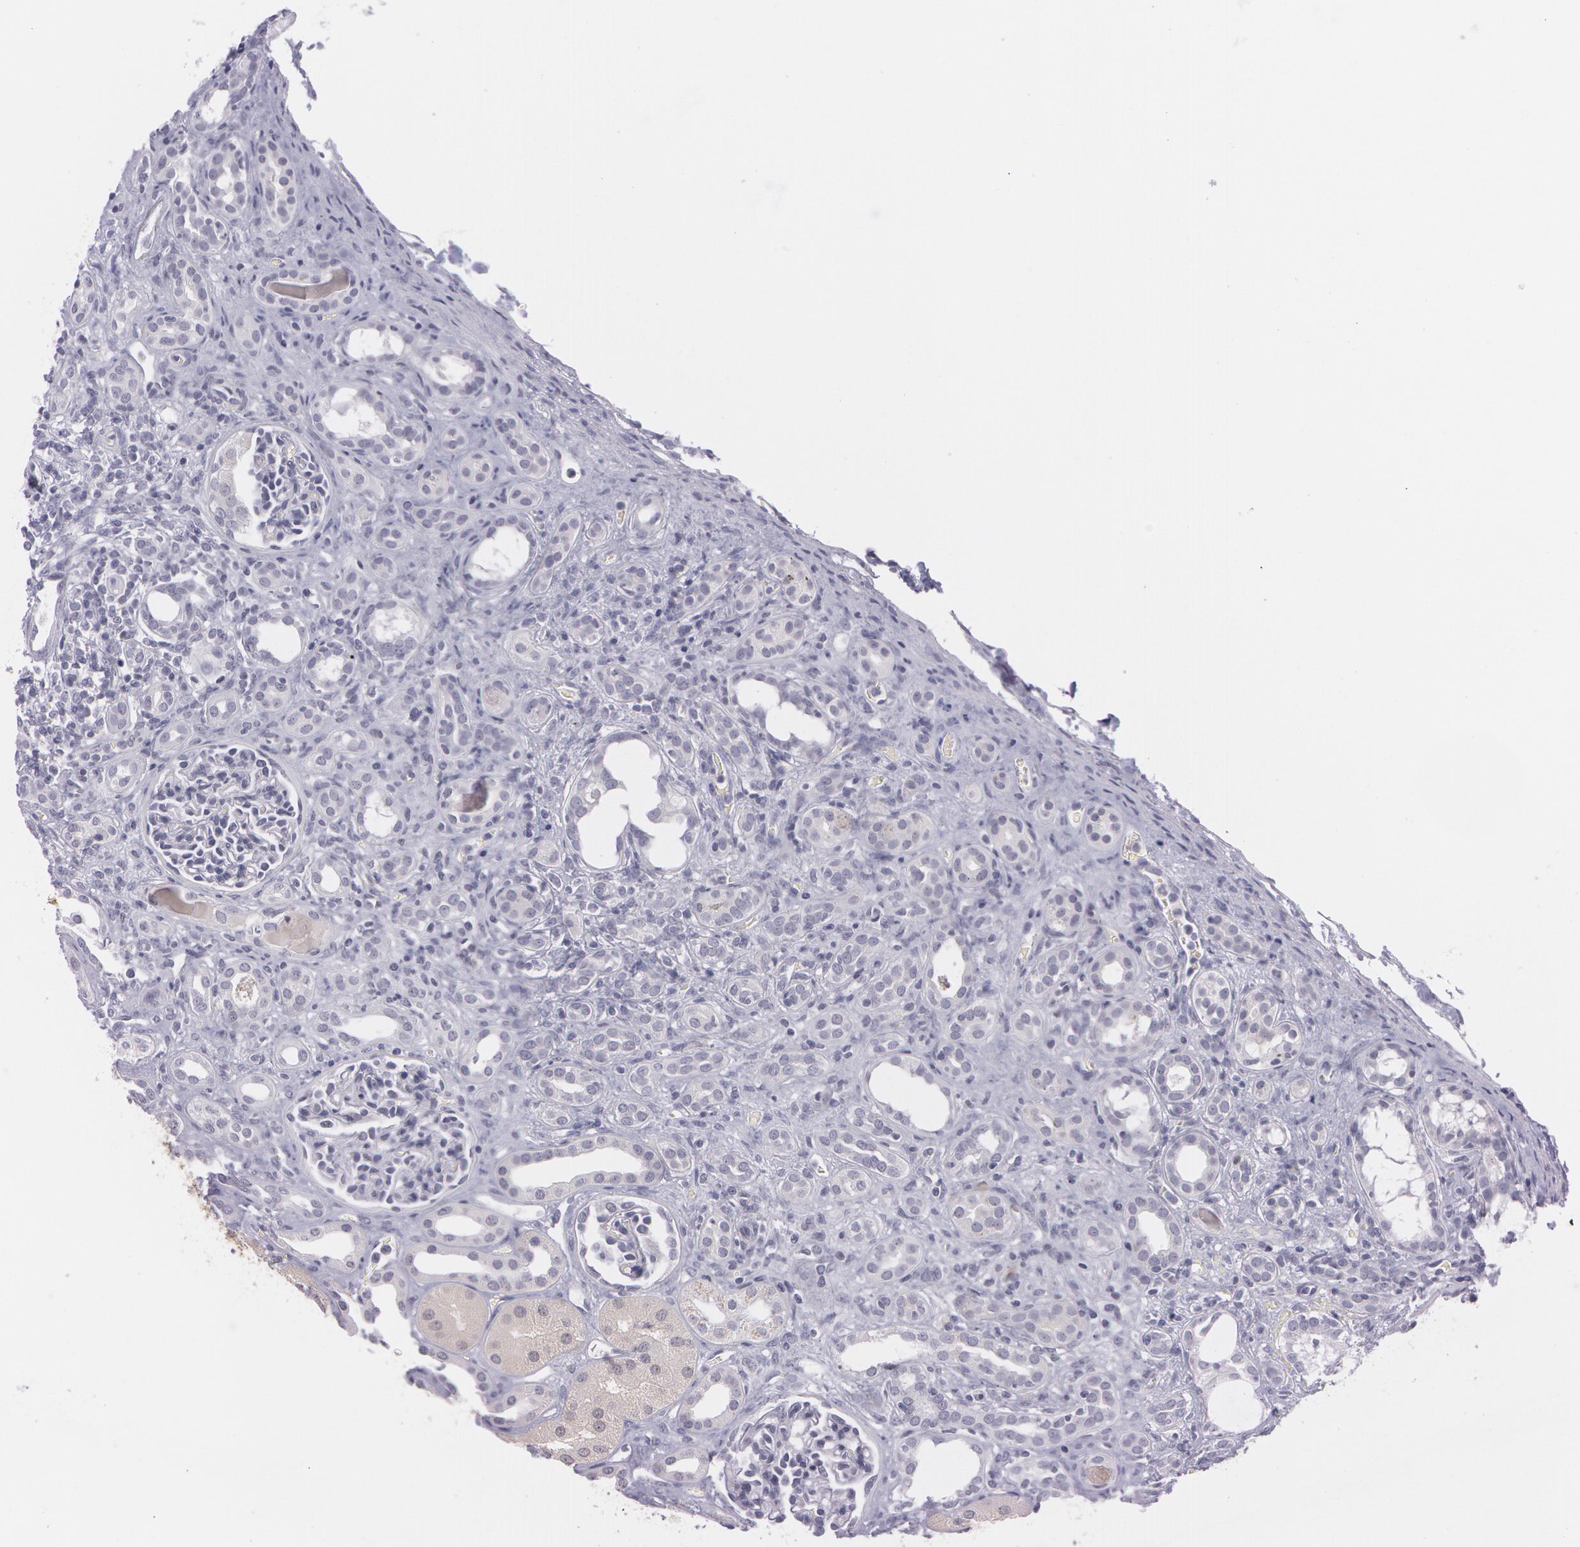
{"staining": {"intensity": "negative", "quantity": "none", "location": "none"}, "tissue": "kidney", "cell_type": "Cells in glomeruli", "image_type": "normal", "snomed": [{"axis": "morphology", "description": "Normal tissue, NOS"}, {"axis": "topography", "description": "Kidney"}], "caption": "Immunohistochemistry micrograph of unremarkable kidney: kidney stained with DAB (3,3'-diaminobenzidine) exhibits no significant protein positivity in cells in glomeruli. (Brightfield microscopy of DAB (3,3'-diaminobenzidine) immunohistochemistry at high magnification).", "gene": "IL1RN", "patient": {"sex": "male", "age": 7}}